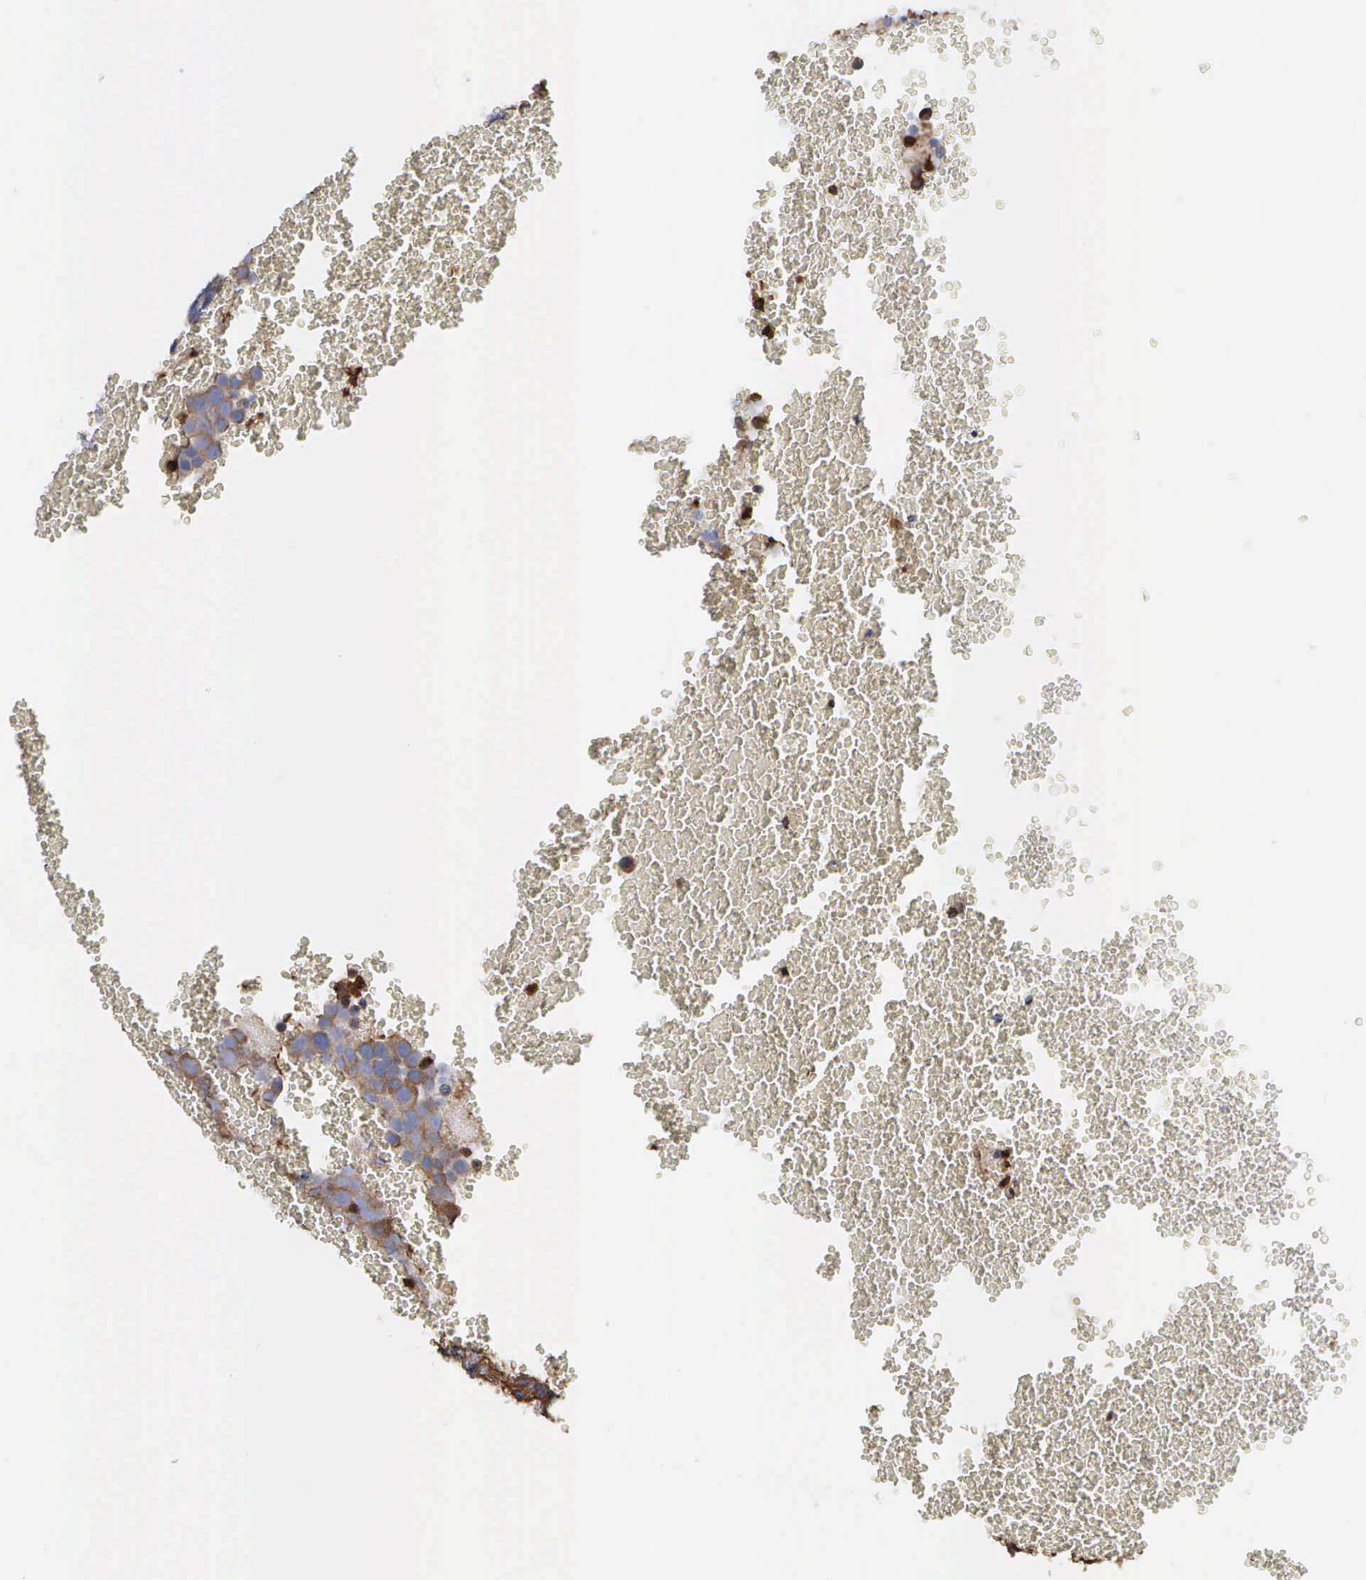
{"staining": {"intensity": "moderate", "quantity": ">75%", "location": "cytoplasmic/membranous"}, "tissue": "testis cancer", "cell_type": "Tumor cells", "image_type": "cancer", "snomed": [{"axis": "morphology", "description": "Seminoma, NOS"}, {"axis": "topography", "description": "Testis"}], "caption": "This is a photomicrograph of immunohistochemistry staining of seminoma (testis), which shows moderate staining in the cytoplasmic/membranous of tumor cells.", "gene": "G6PD", "patient": {"sex": "male", "age": 71}}